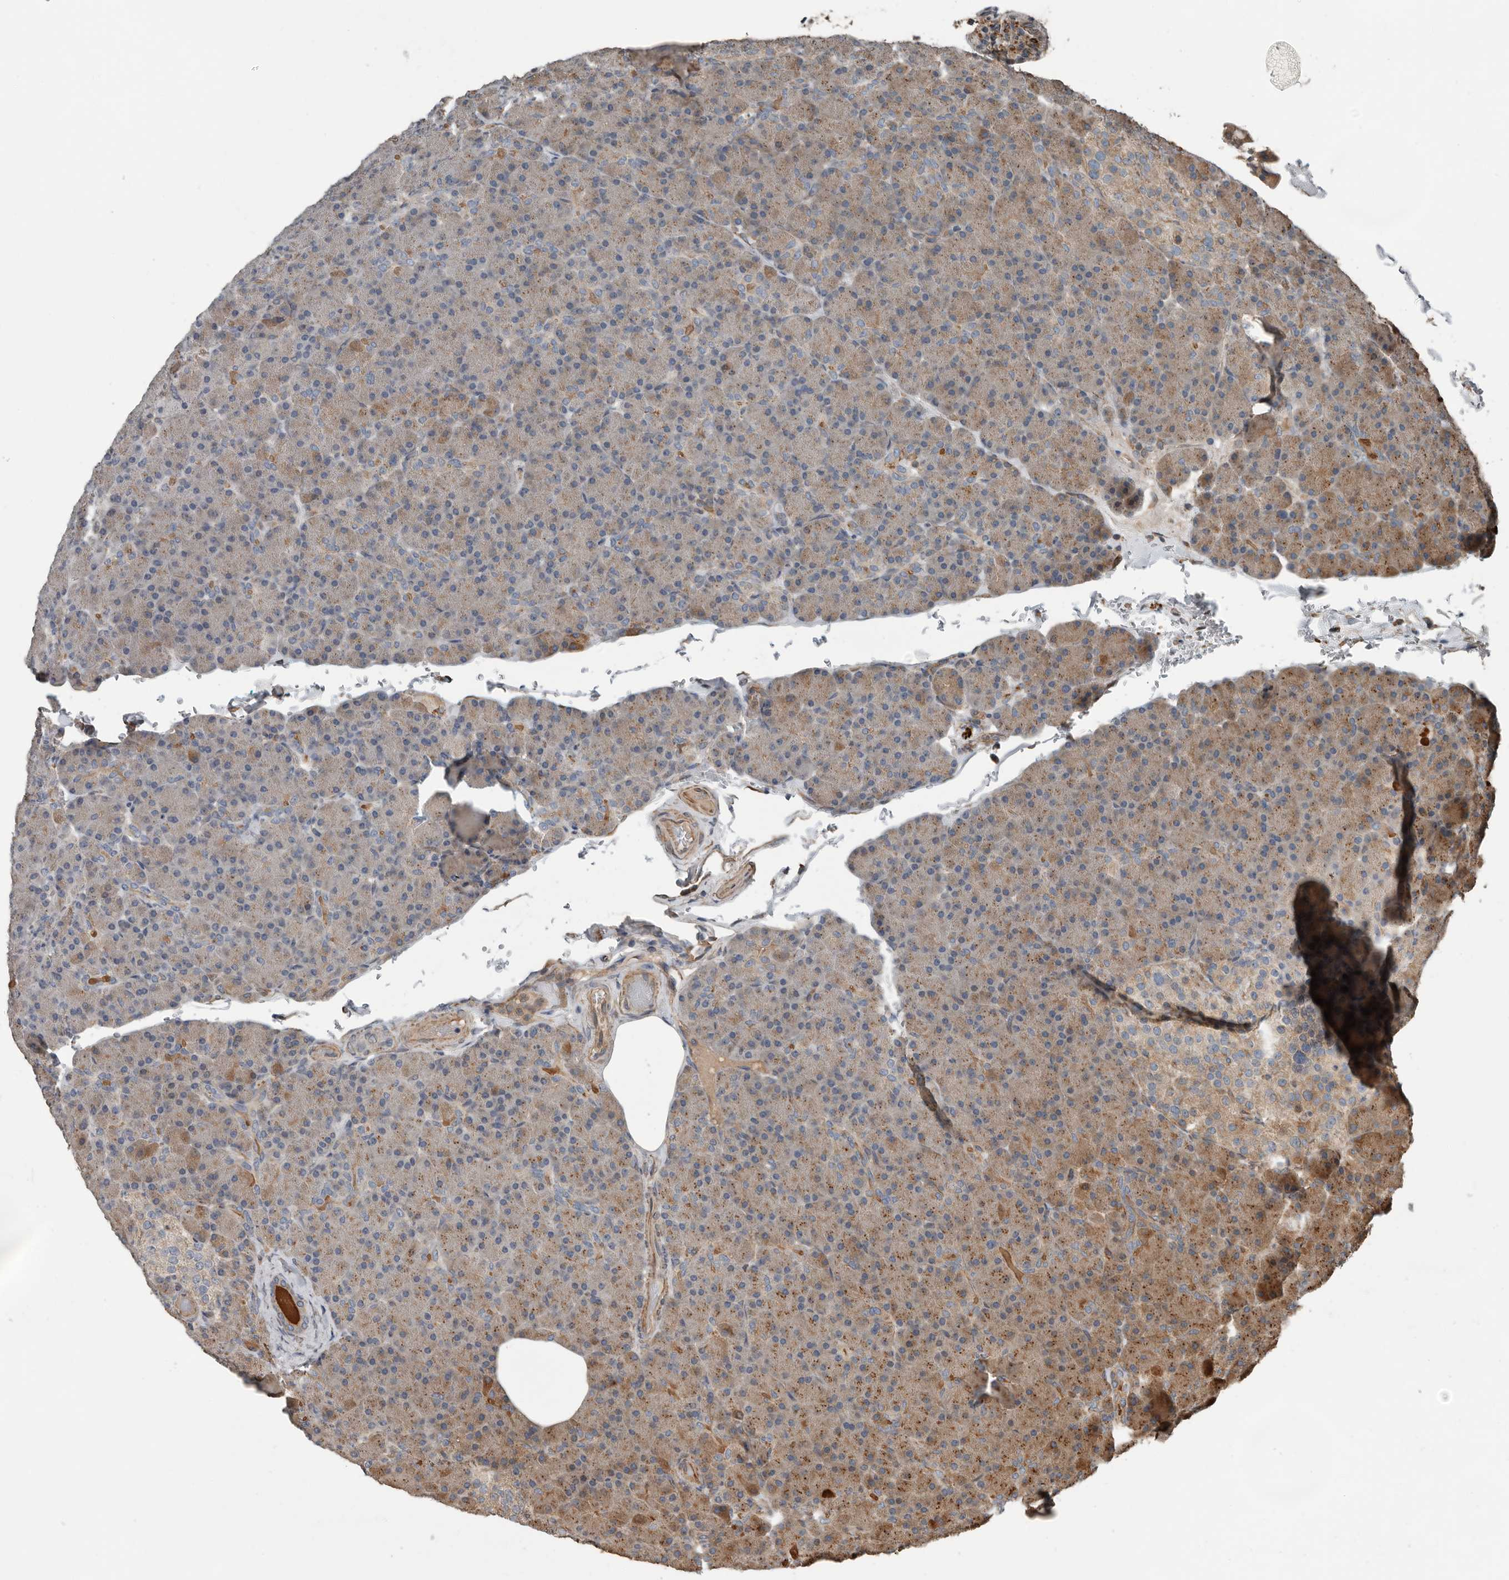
{"staining": {"intensity": "strong", "quantity": "25%-75%", "location": "cytoplasmic/membranous"}, "tissue": "pancreas", "cell_type": "Exocrine glandular cells", "image_type": "normal", "snomed": [{"axis": "morphology", "description": "Normal tissue, NOS"}, {"axis": "topography", "description": "Pancreas"}], "caption": "Protein expression analysis of benign human pancreas reveals strong cytoplasmic/membranous positivity in about 25%-75% of exocrine glandular cells.", "gene": "YOD1", "patient": {"sex": "female", "age": 43}}